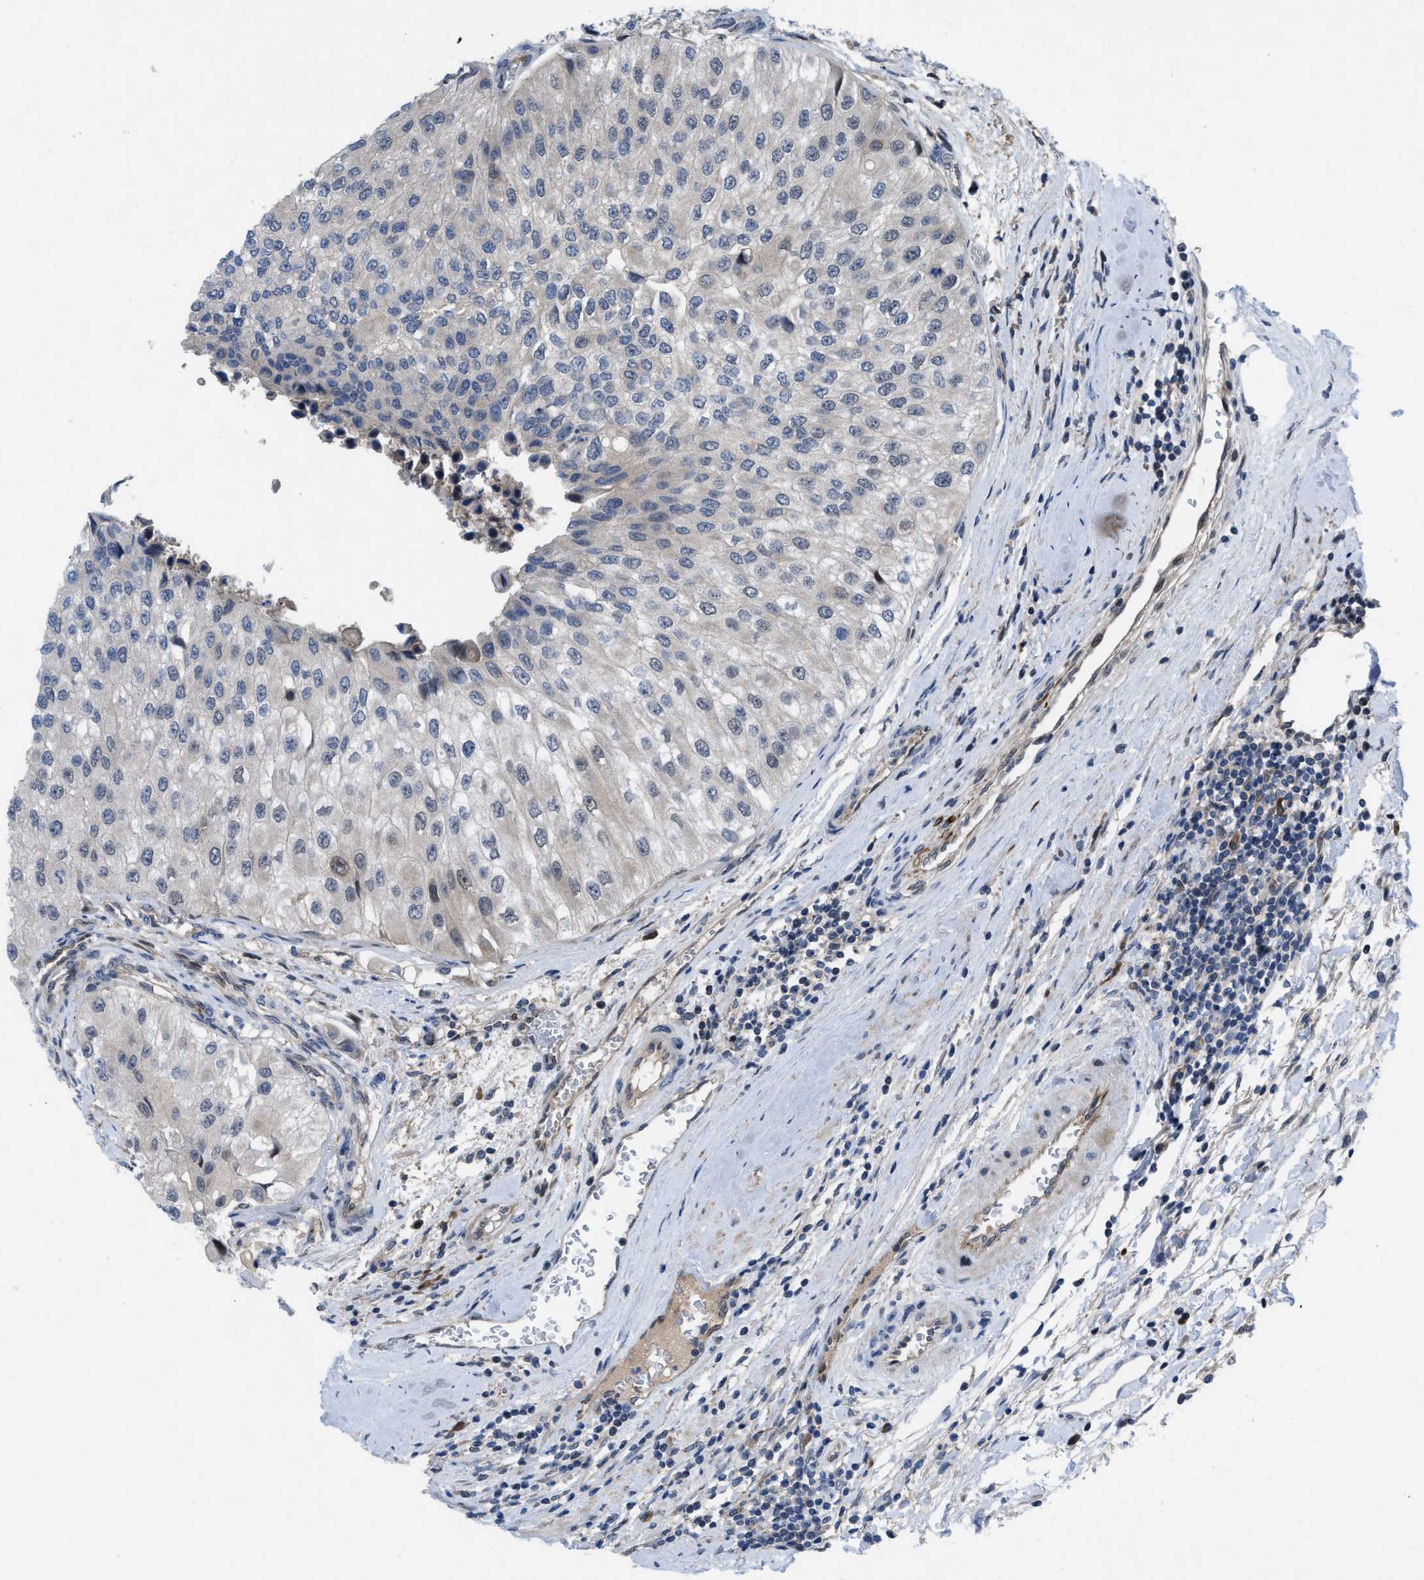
{"staining": {"intensity": "negative", "quantity": "none", "location": "none"}, "tissue": "urothelial cancer", "cell_type": "Tumor cells", "image_type": "cancer", "snomed": [{"axis": "morphology", "description": "Urothelial carcinoma, High grade"}, {"axis": "topography", "description": "Kidney"}, {"axis": "topography", "description": "Urinary bladder"}], "caption": "DAB (3,3'-diaminobenzidine) immunohistochemical staining of human urothelial cancer shows no significant expression in tumor cells.", "gene": "IL17RE", "patient": {"sex": "male", "age": 77}}